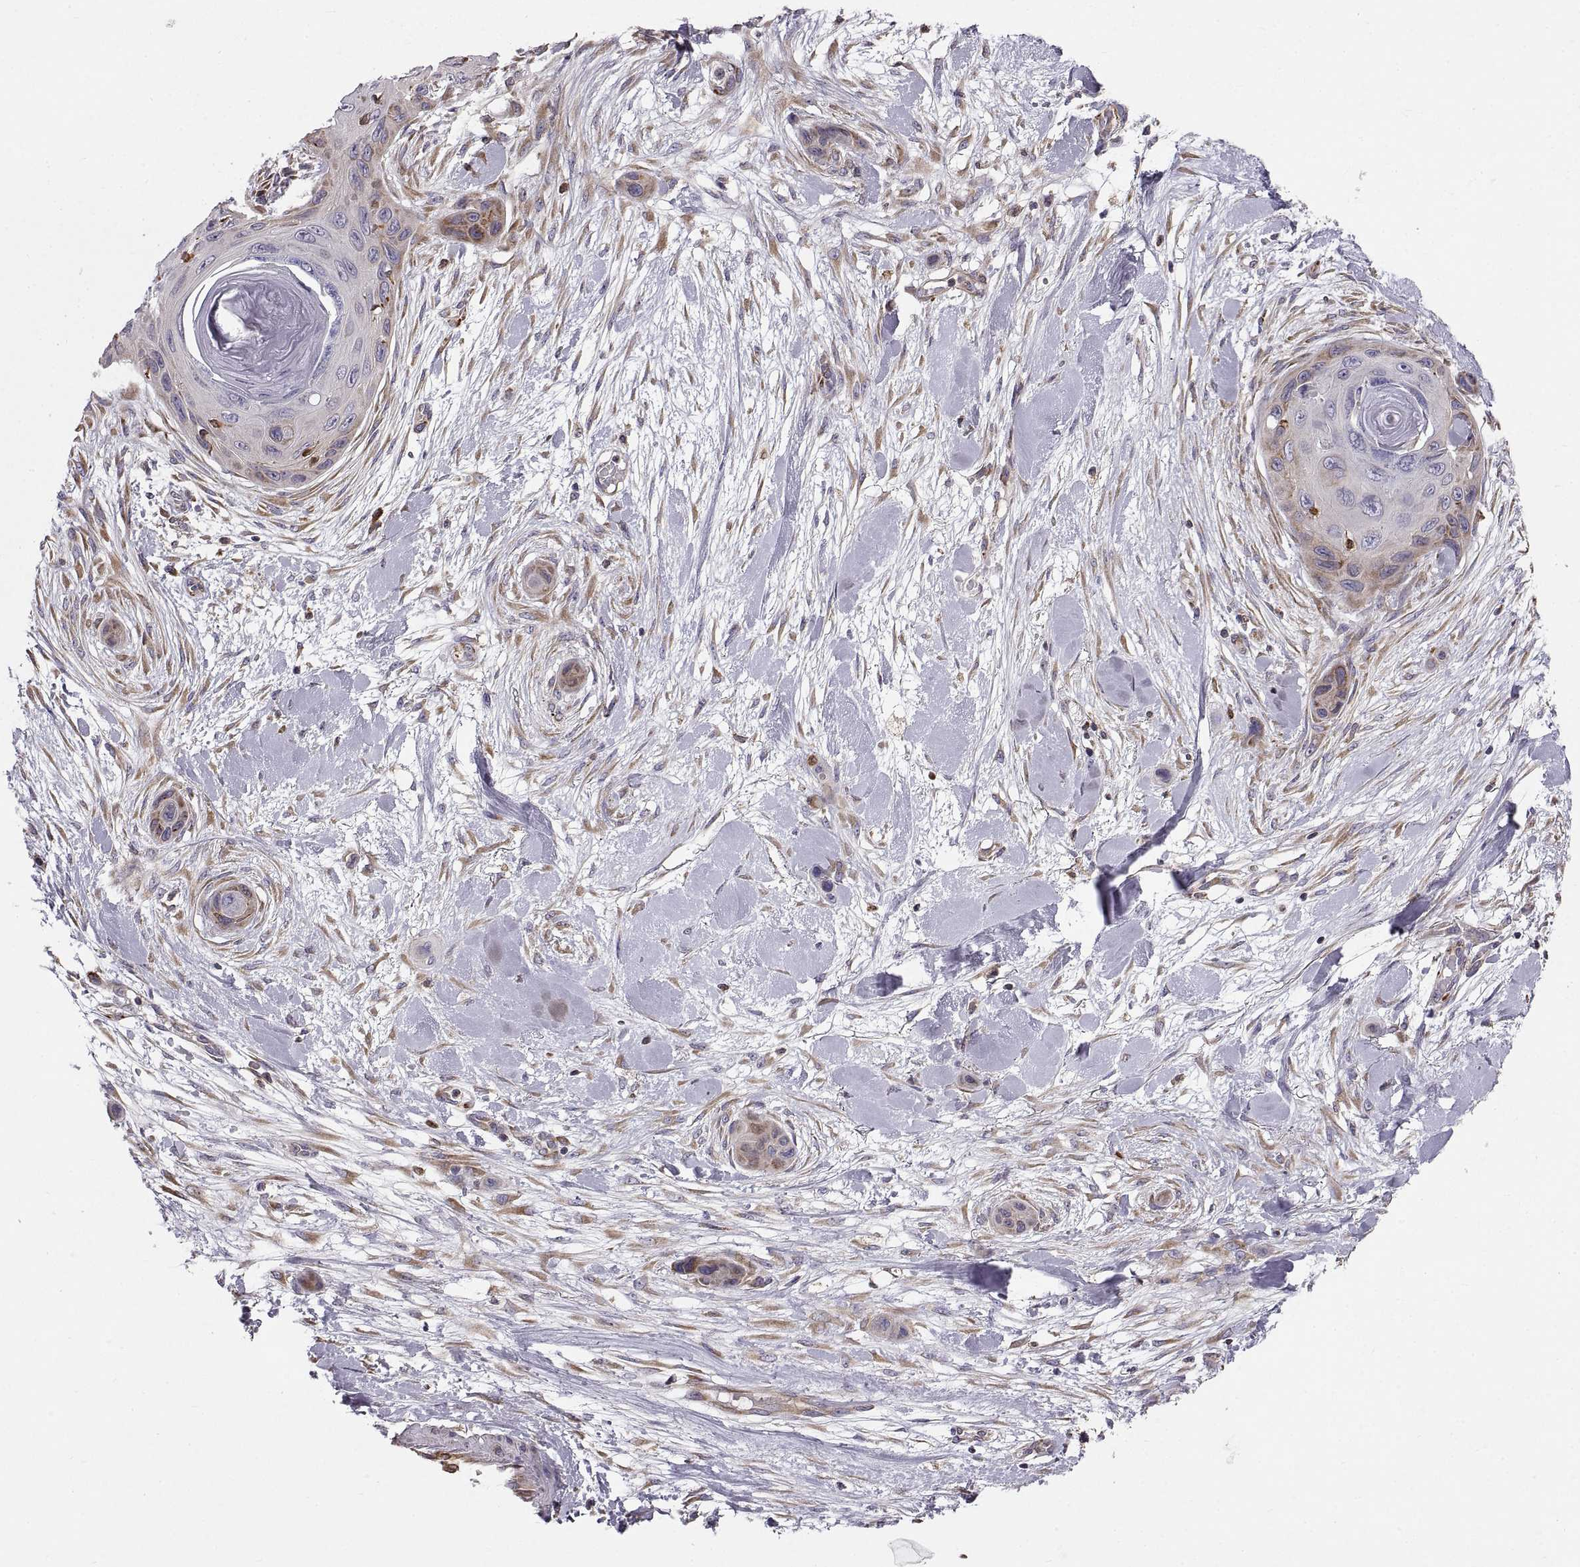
{"staining": {"intensity": "moderate", "quantity": "<25%", "location": "cytoplasmic/membranous"}, "tissue": "skin cancer", "cell_type": "Tumor cells", "image_type": "cancer", "snomed": [{"axis": "morphology", "description": "Squamous cell carcinoma, NOS"}, {"axis": "topography", "description": "Skin"}], "caption": "A brown stain highlights moderate cytoplasmic/membranous expression of a protein in skin squamous cell carcinoma tumor cells.", "gene": "PLEKHB2", "patient": {"sex": "male", "age": 82}}